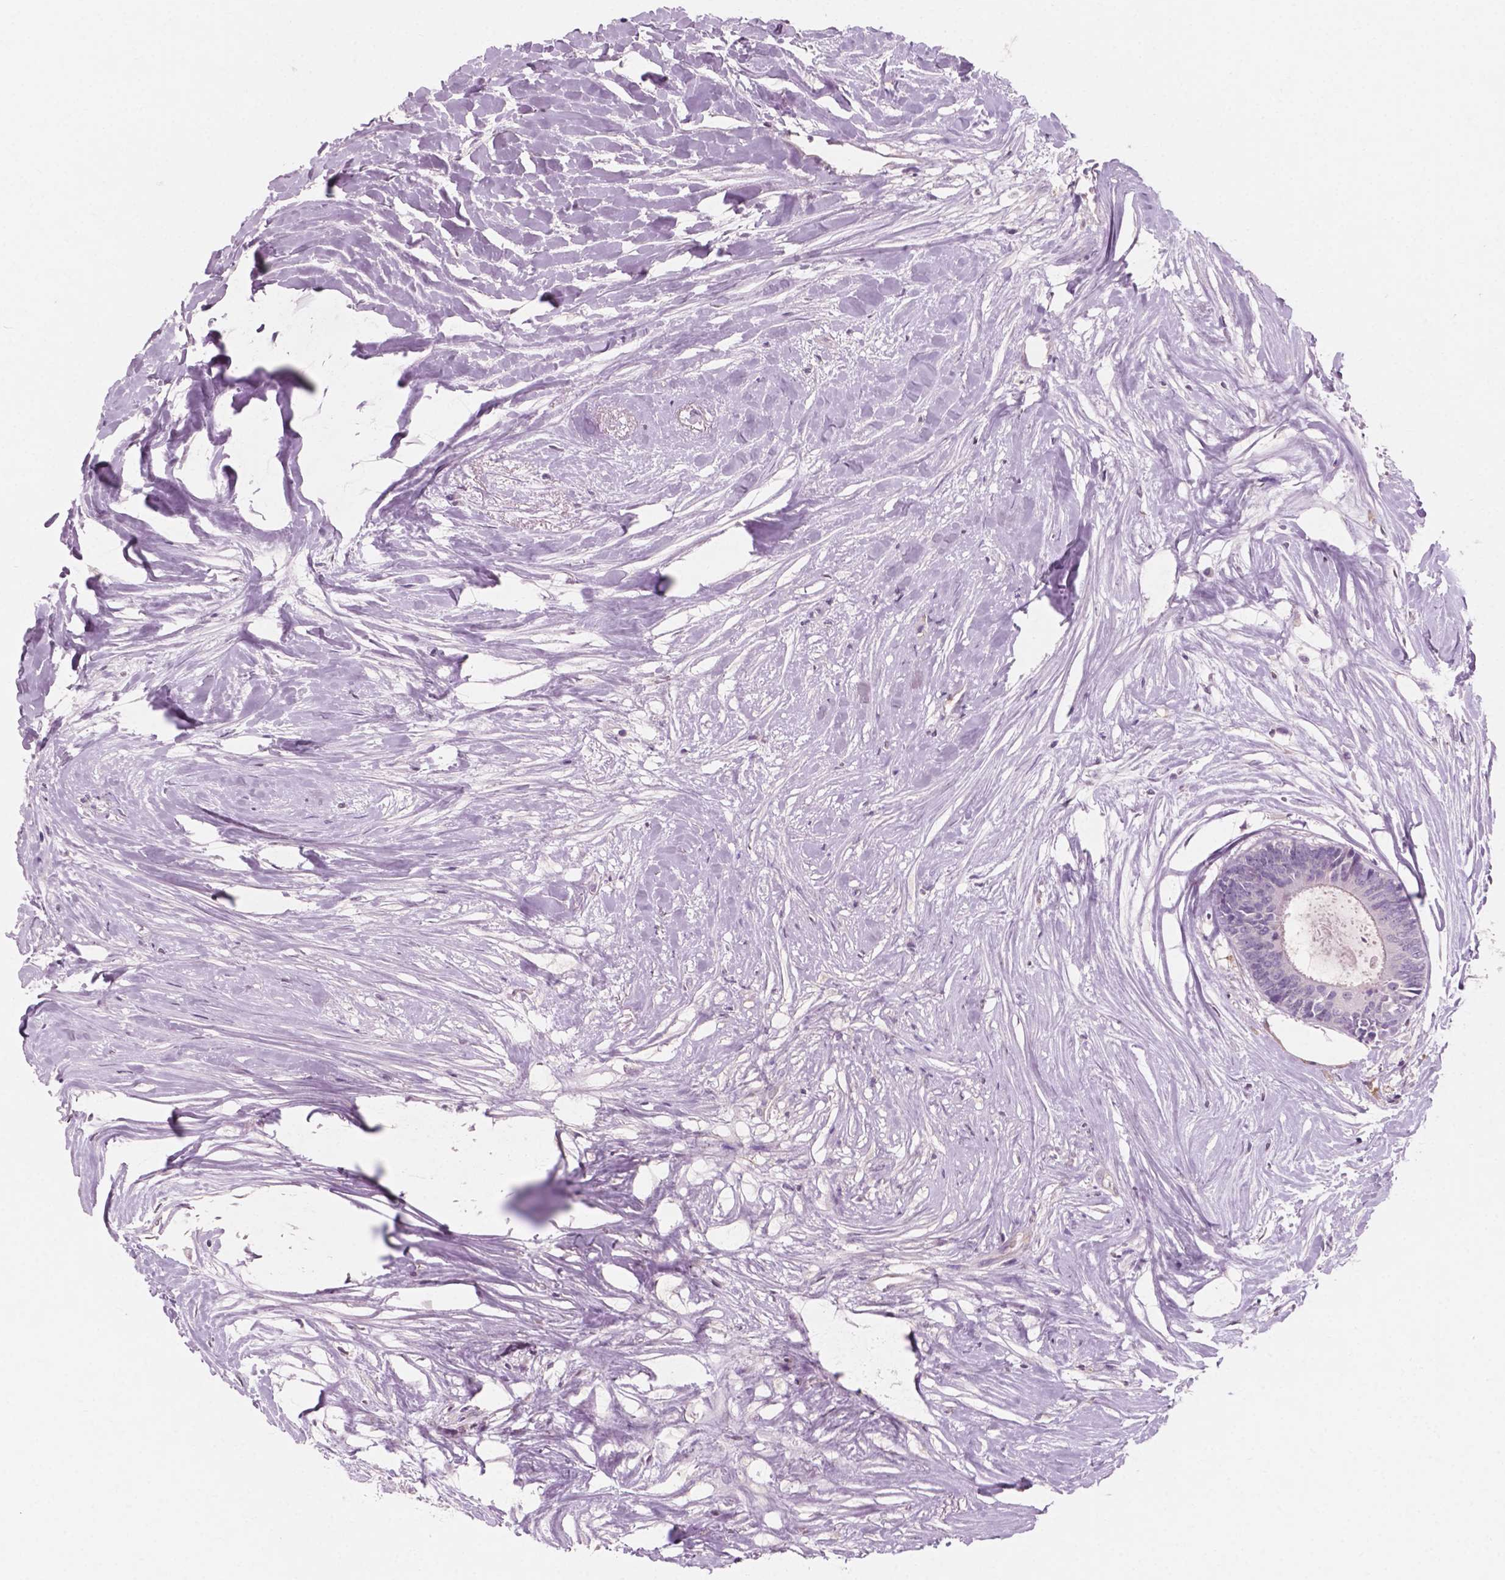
{"staining": {"intensity": "negative", "quantity": "none", "location": "none"}, "tissue": "colorectal cancer", "cell_type": "Tumor cells", "image_type": "cancer", "snomed": [{"axis": "morphology", "description": "Adenocarcinoma, NOS"}, {"axis": "topography", "description": "Colon"}, {"axis": "topography", "description": "Rectum"}], "caption": "The IHC image has no significant staining in tumor cells of colorectal cancer (adenocarcinoma) tissue.", "gene": "AWAT1", "patient": {"sex": "male", "age": 57}}